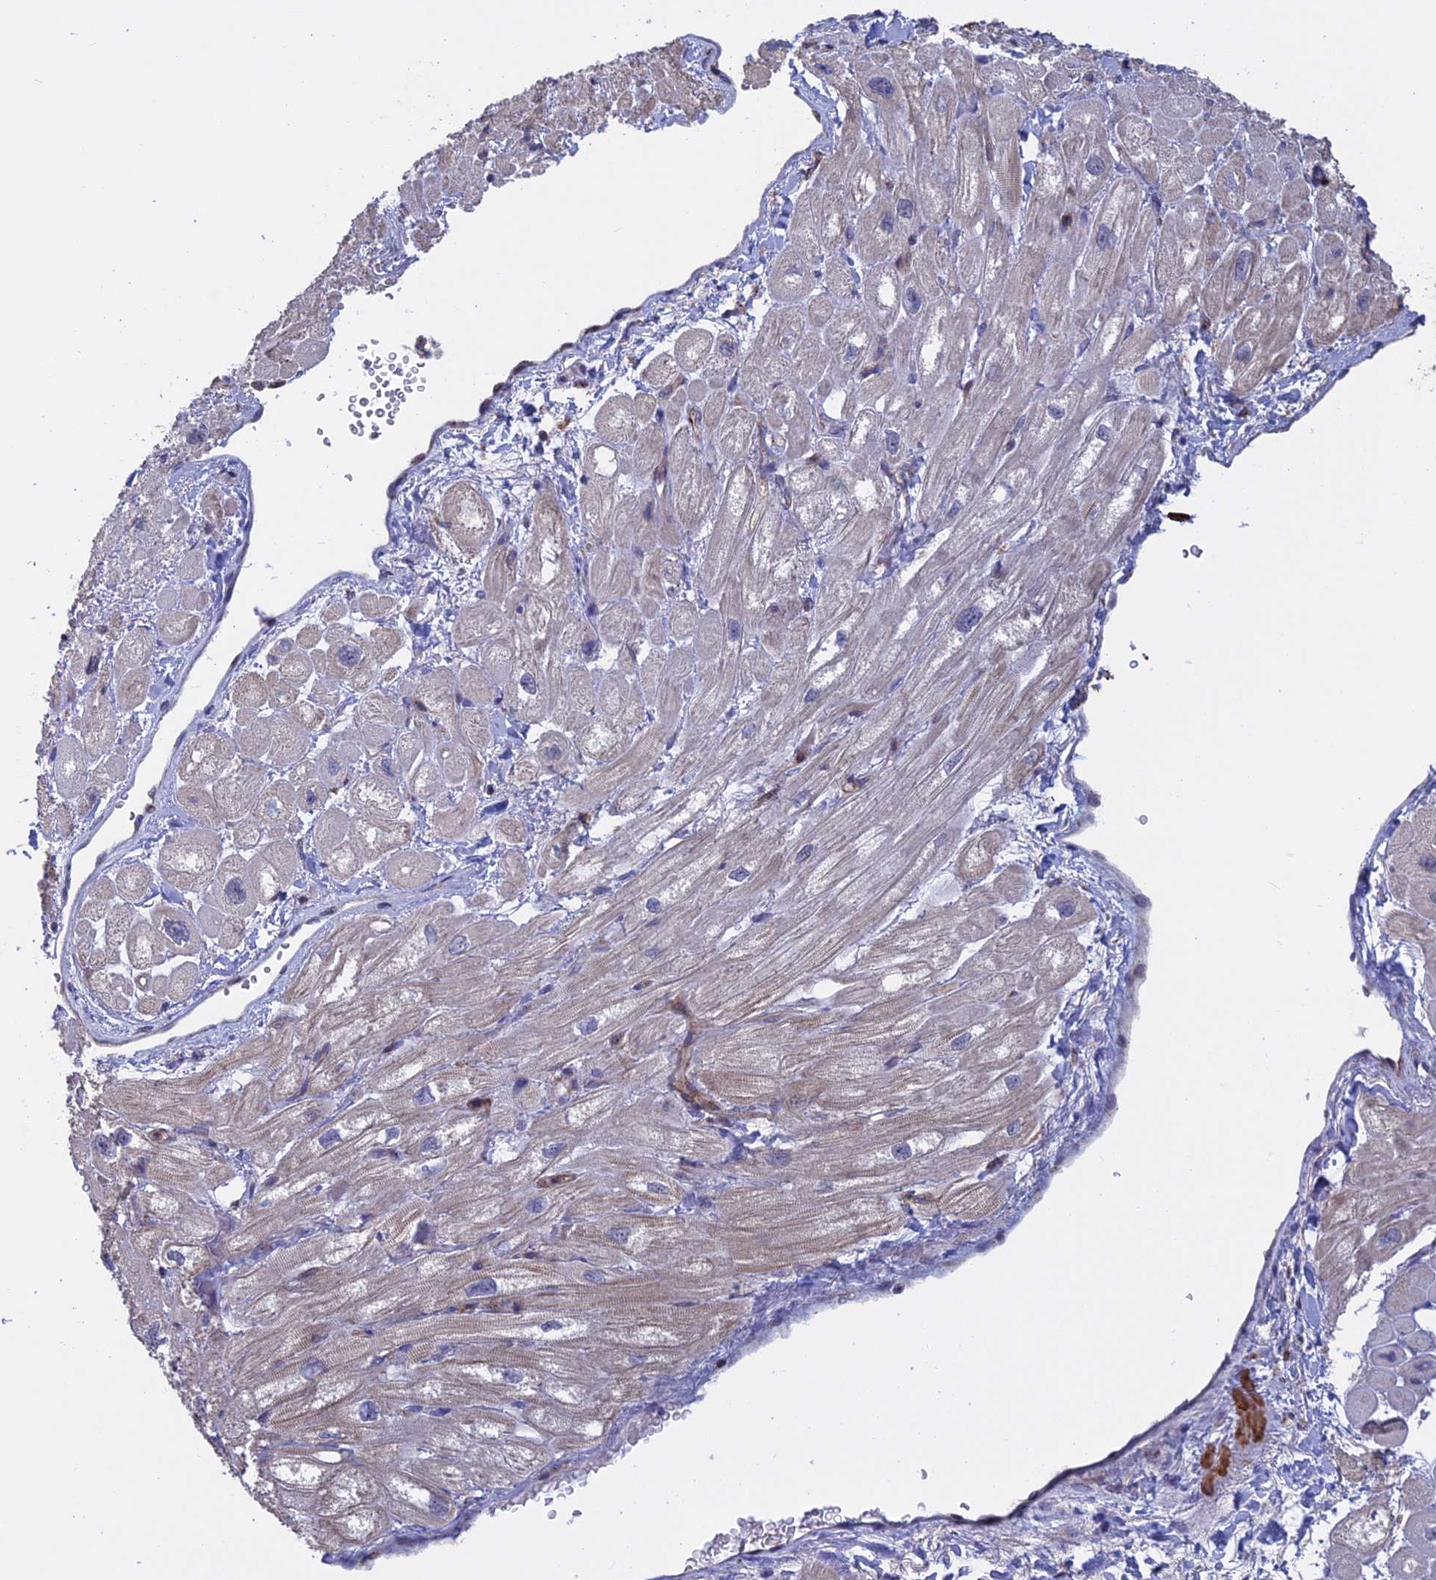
{"staining": {"intensity": "negative", "quantity": "none", "location": "none"}, "tissue": "heart muscle", "cell_type": "Cardiomyocytes", "image_type": "normal", "snomed": [{"axis": "morphology", "description": "Normal tissue, NOS"}, {"axis": "topography", "description": "Heart"}], "caption": "This is an IHC micrograph of benign heart muscle. There is no positivity in cardiomyocytes.", "gene": "LYPD5", "patient": {"sex": "male", "age": 65}}